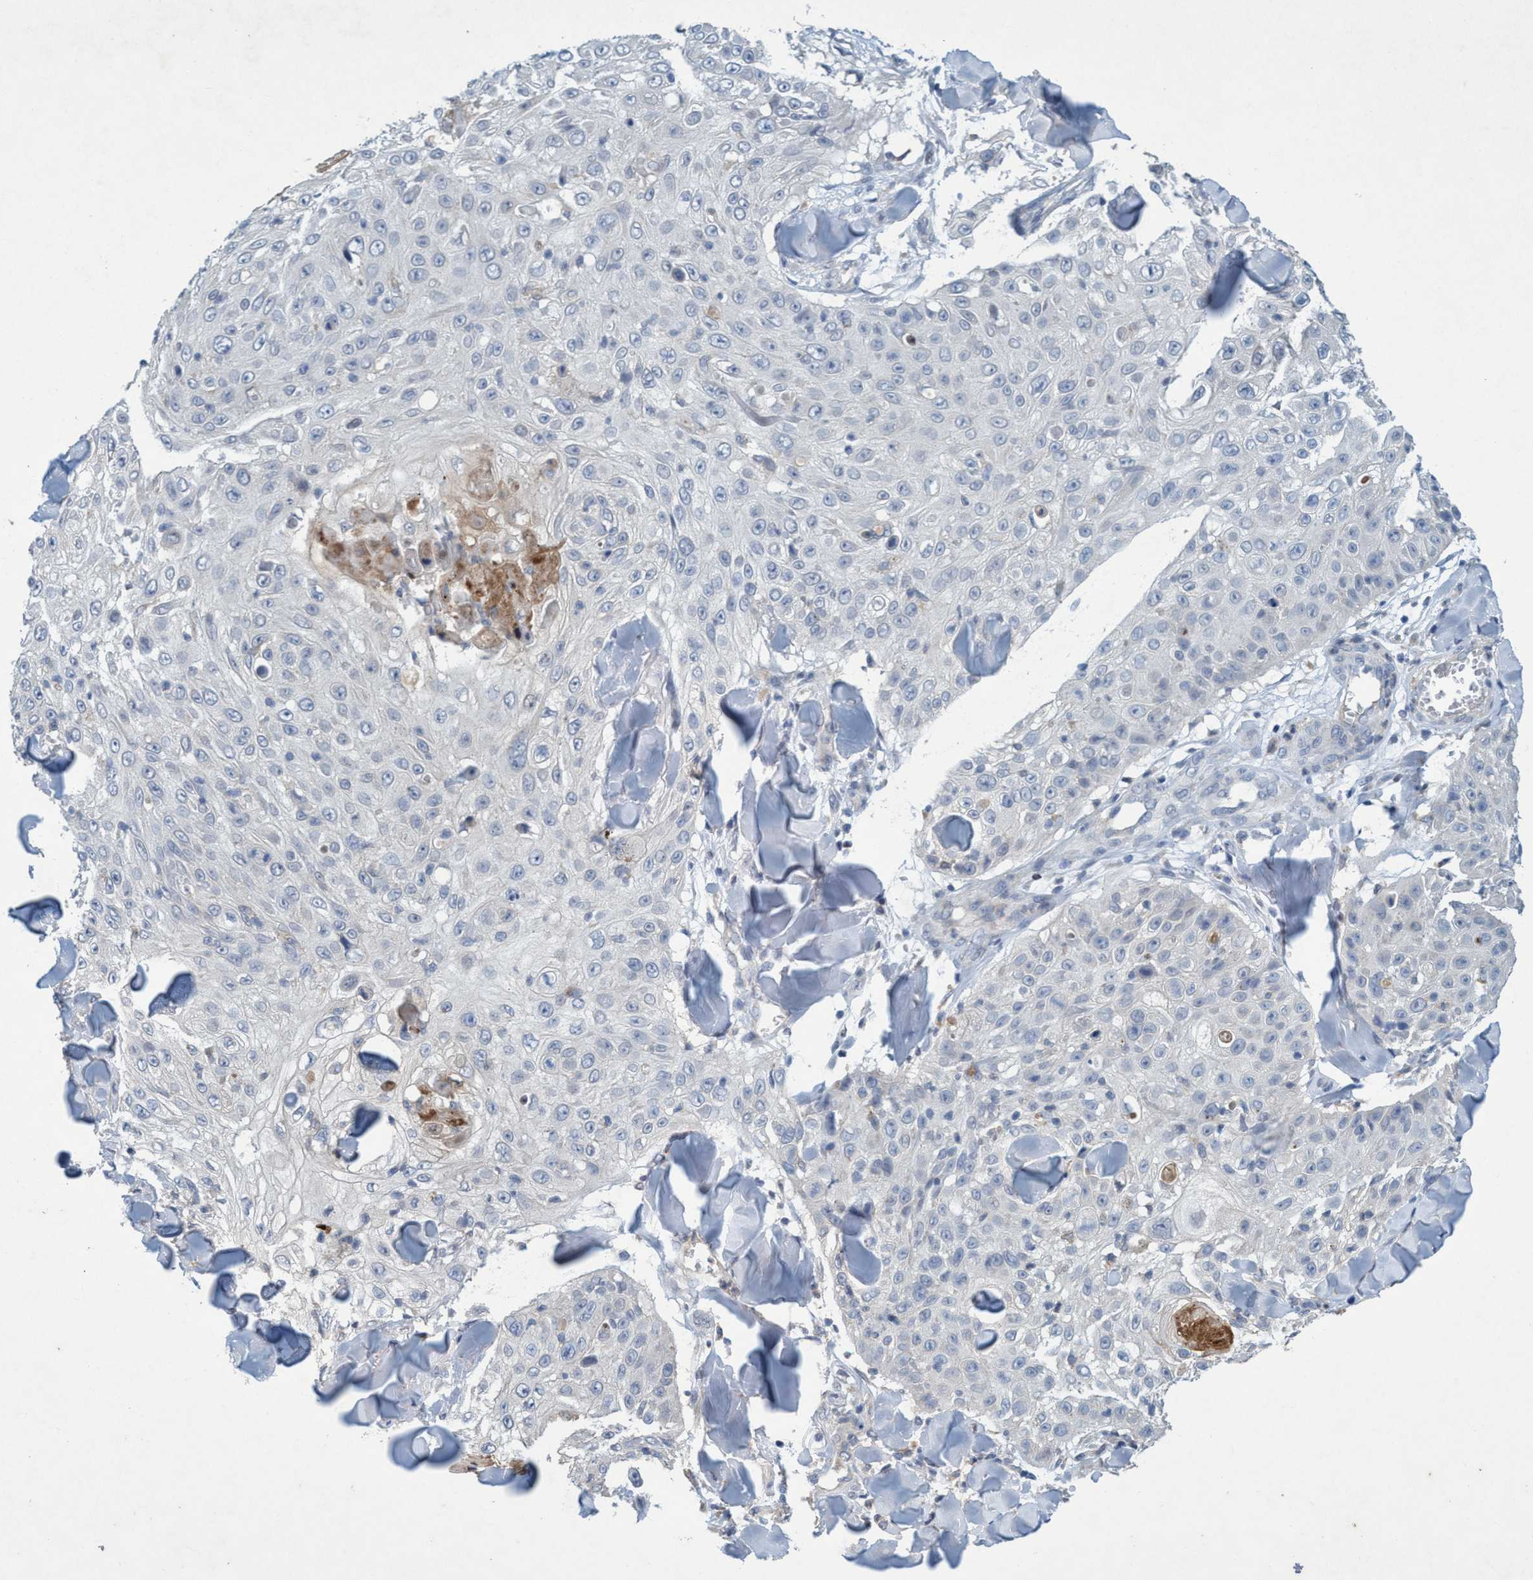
{"staining": {"intensity": "negative", "quantity": "none", "location": "none"}, "tissue": "skin cancer", "cell_type": "Tumor cells", "image_type": "cancer", "snomed": [{"axis": "morphology", "description": "Squamous cell carcinoma, NOS"}, {"axis": "topography", "description": "Skin"}], "caption": "Immunohistochemistry (IHC) of skin squamous cell carcinoma shows no positivity in tumor cells.", "gene": "RNF208", "patient": {"sex": "male", "age": 86}}